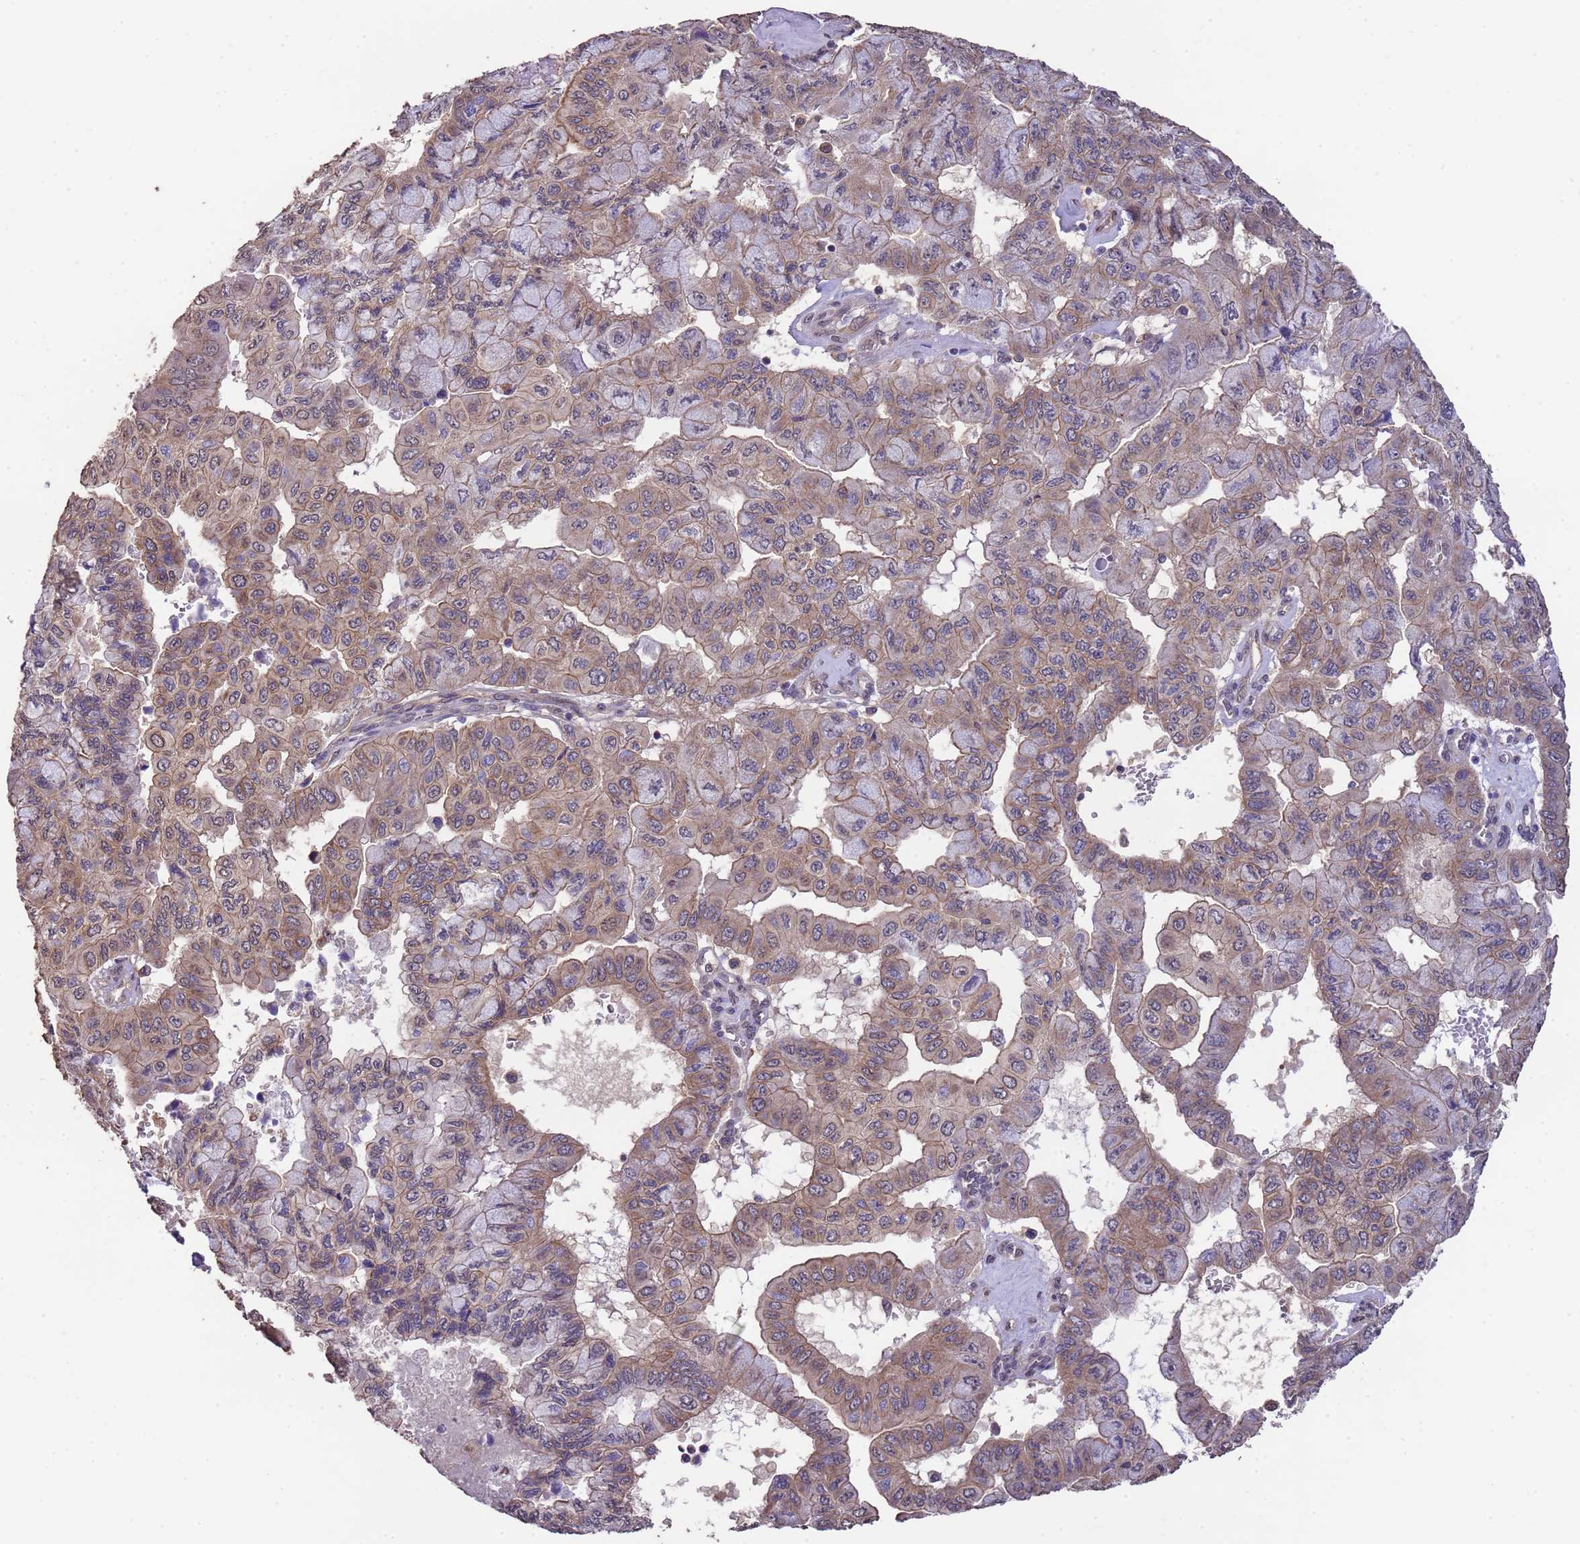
{"staining": {"intensity": "weak", "quantity": ">75%", "location": "cytoplasmic/membranous"}, "tissue": "pancreatic cancer", "cell_type": "Tumor cells", "image_type": "cancer", "snomed": [{"axis": "morphology", "description": "Adenocarcinoma, NOS"}, {"axis": "topography", "description": "Pancreas"}], "caption": "A high-resolution photomicrograph shows immunohistochemistry (IHC) staining of pancreatic adenocarcinoma, which demonstrates weak cytoplasmic/membranous expression in about >75% of tumor cells.", "gene": "NPHP1", "patient": {"sex": "male", "age": 51}}